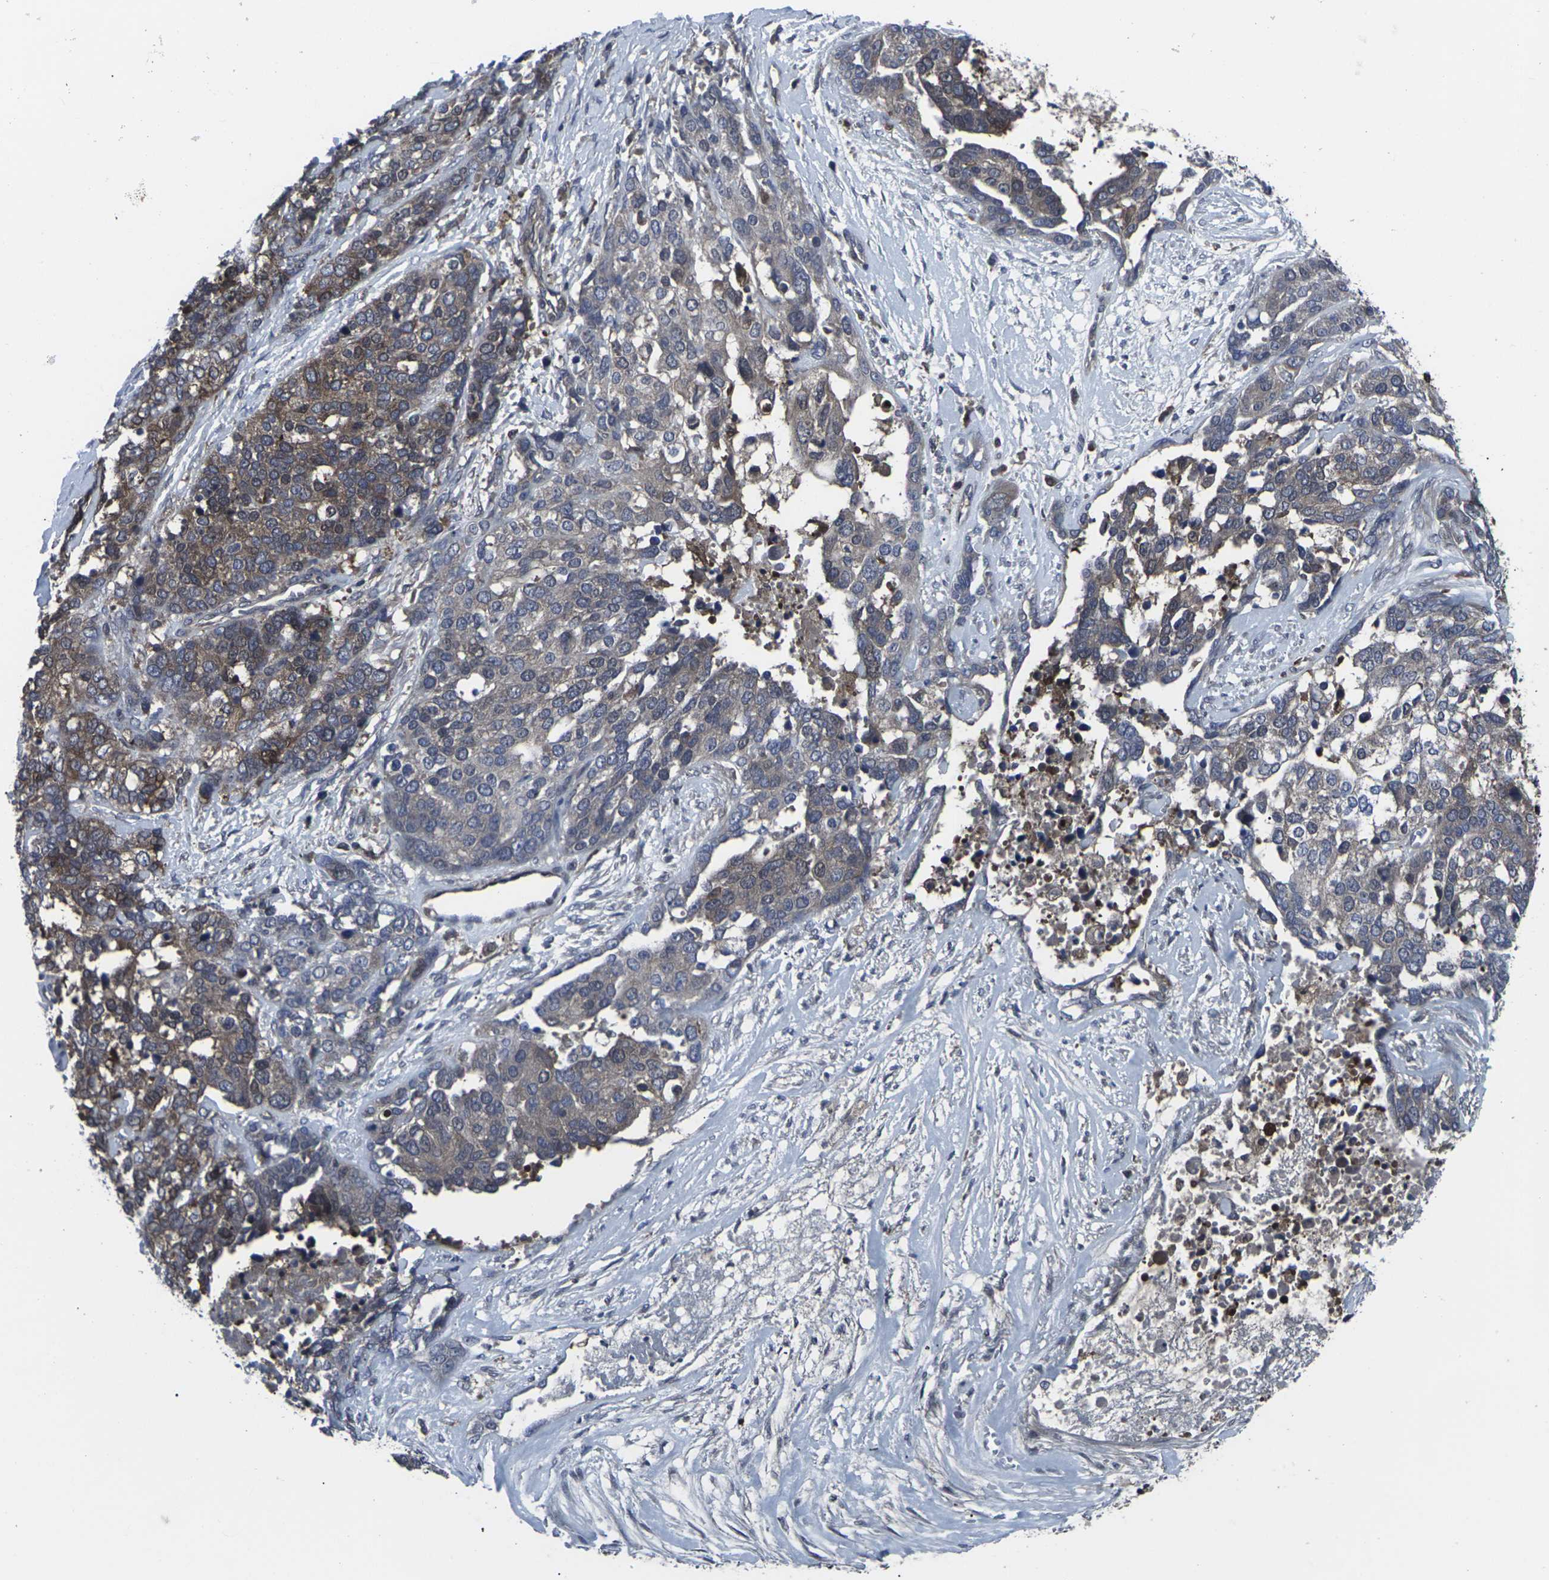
{"staining": {"intensity": "moderate", "quantity": ">75%", "location": "cytoplasmic/membranous"}, "tissue": "ovarian cancer", "cell_type": "Tumor cells", "image_type": "cancer", "snomed": [{"axis": "morphology", "description": "Cystadenocarcinoma, serous, NOS"}, {"axis": "topography", "description": "Ovary"}], "caption": "Ovarian cancer (serous cystadenocarcinoma) tissue reveals moderate cytoplasmic/membranous staining in approximately >75% of tumor cells, visualized by immunohistochemistry. (DAB IHC, brown staining for protein, blue staining for nuclei).", "gene": "HPRT1", "patient": {"sex": "female", "age": 44}}